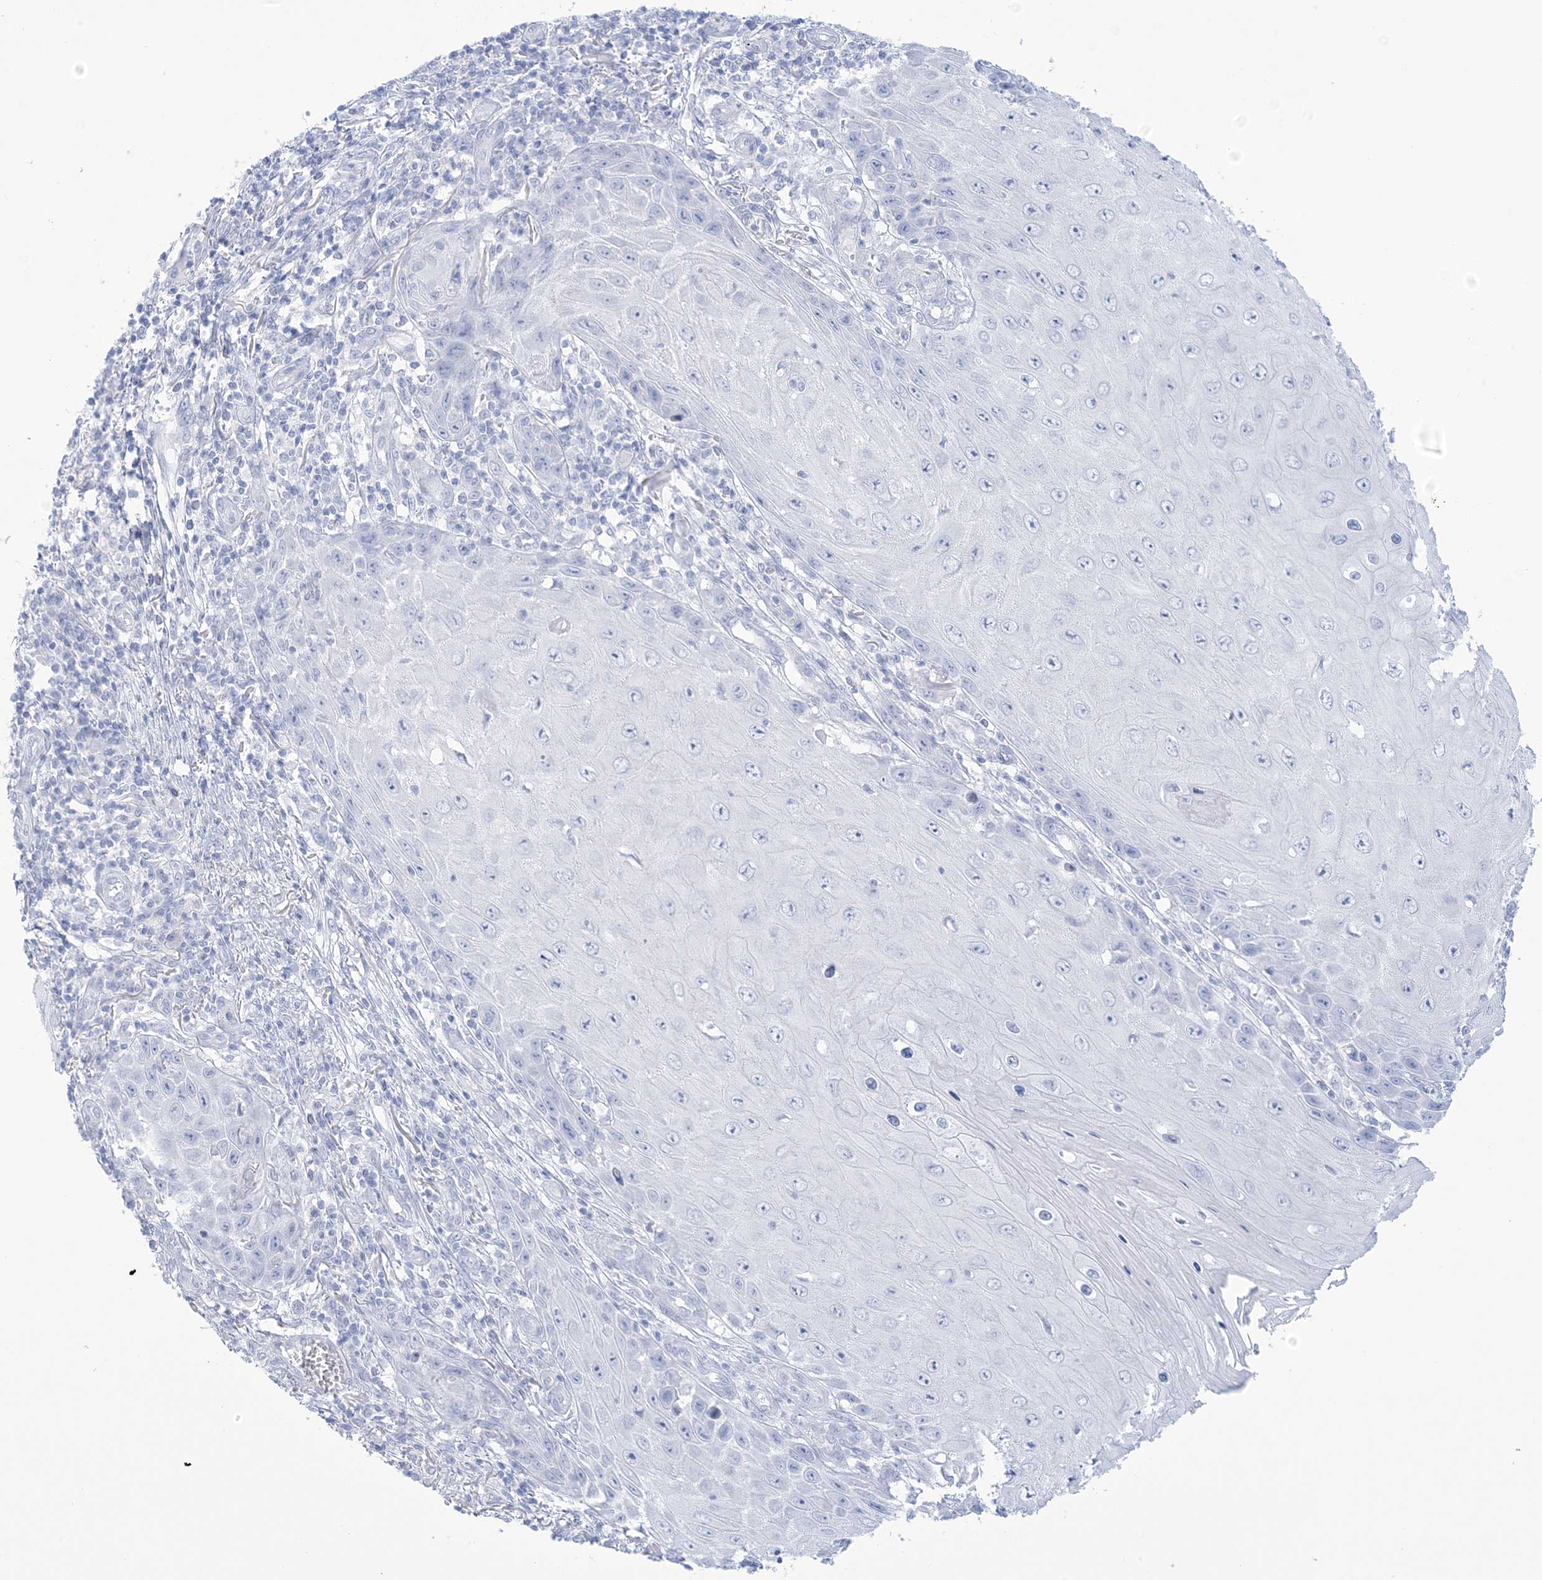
{"staining": {"intensity": "negative", "quantity": "none", "location": "none"}, "tissue": "skin cancer", "cell_type": "Tumor cells", "image_type": "cancer", "snomed": [{"axis": "morphology", "description": "Squamous cell carcinoma, NOS"}, {"axis": "topography", "description": "Skin"}], "caption": "There is no significant staining in tumor cells of squamous cell carcinoma (skin).", "gene": "AGXT", "patient": {"sex": "female", "age": 73}}